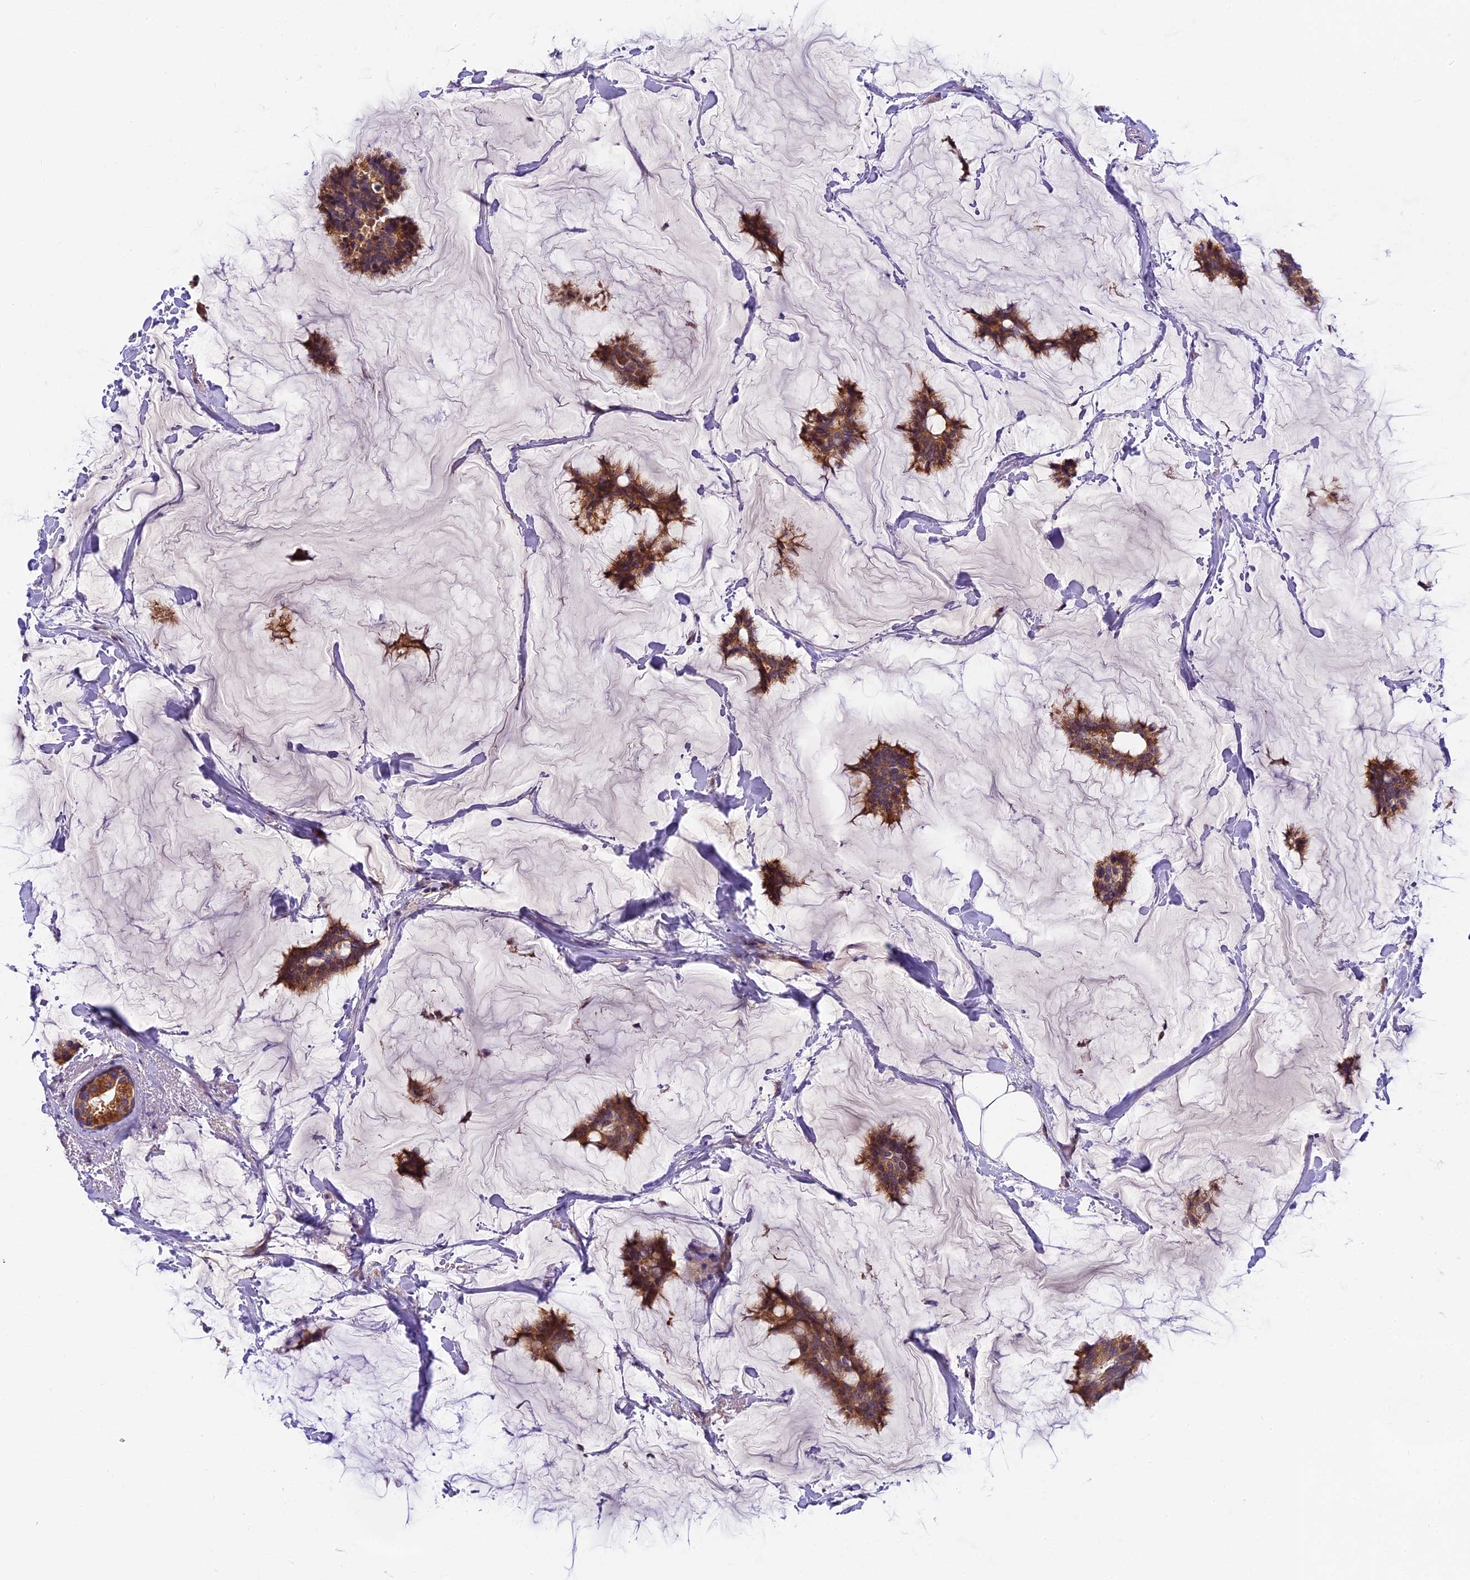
{"staining": {"intensity": "moderate", "quantity": ">75%", "location": "cytoplasmic/membranous"}, "tissue": "breast cancer", "cell_type": "Tumor cells", "image_type": "cancer", "snomed": [{"axis": "morphology", "description": "Duct carcinoma"}, {"axis": "topography", "description": "Breast"}], "caption": "Brown immunohistochemical staining in human breast cancer demonstrates moderate cytoplasmic/membranous staining in approximately >75% of tumor cells. (Stains: DAB in brown, nuclei in blue, Microscopy: brightfield microscopy at high magnification).", "gene": "FAM98C", "patient": {"sex": "female", "age": 93}}